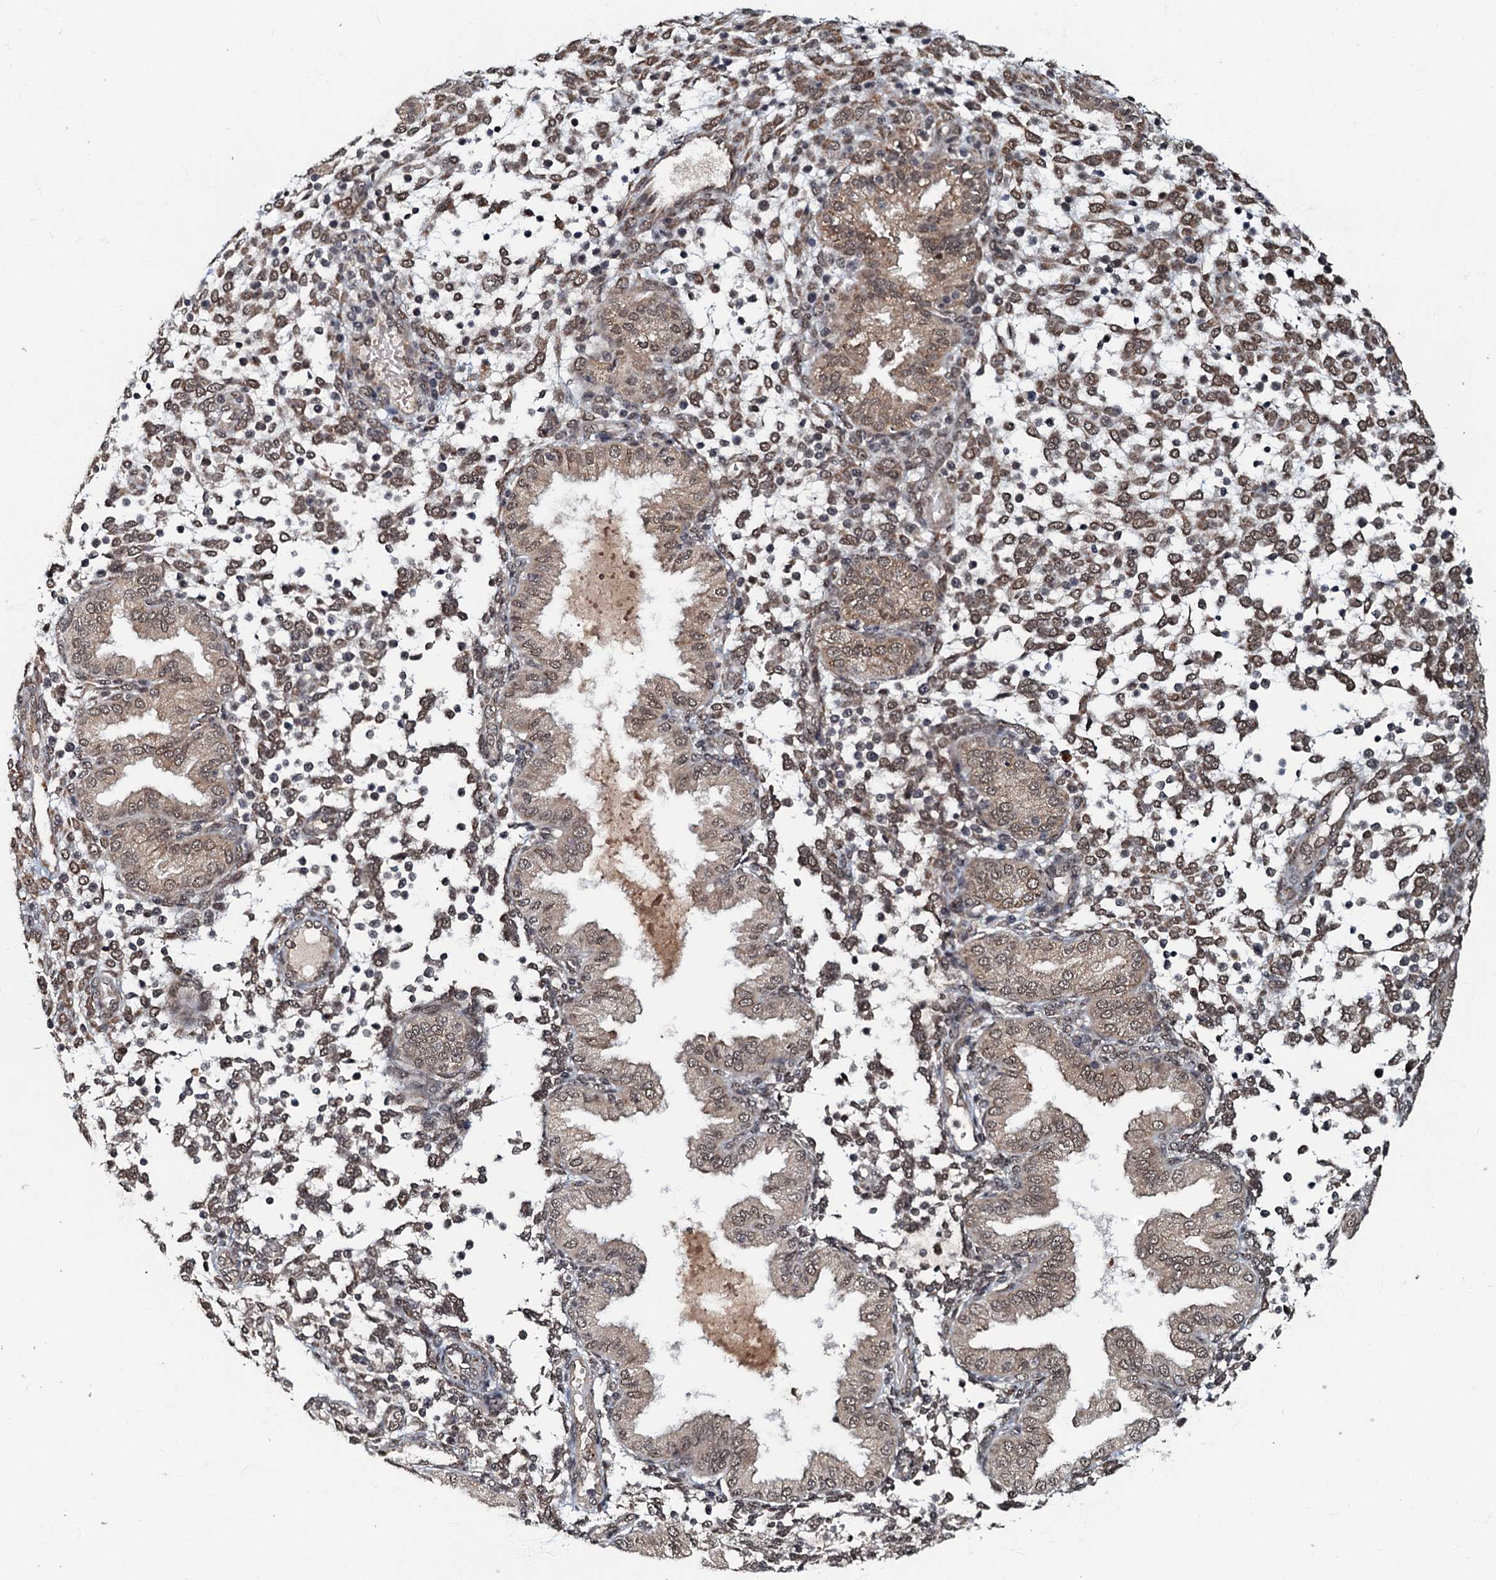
{"staining": {"intensity": "moderate", "quantity": ">75%", "location": "nuclear"}, "tissue": "endometrium", "cell_type": "Cells in endometrial stroma", "image_type": "normal", "snomed": [{"axis": "morphology", "description": "Normal tissue, NOS"}, {"axis": "topography", "description": "Endometrium"}], "caption": "Unremarkable endometrium was stained to show a protein in brown. There is medium levels of moderate nuclear expression in approximately >75% of cells in endometrial stroma.", "gene": "C18orf32", "patient": {"sex": "female", "age": 53}}